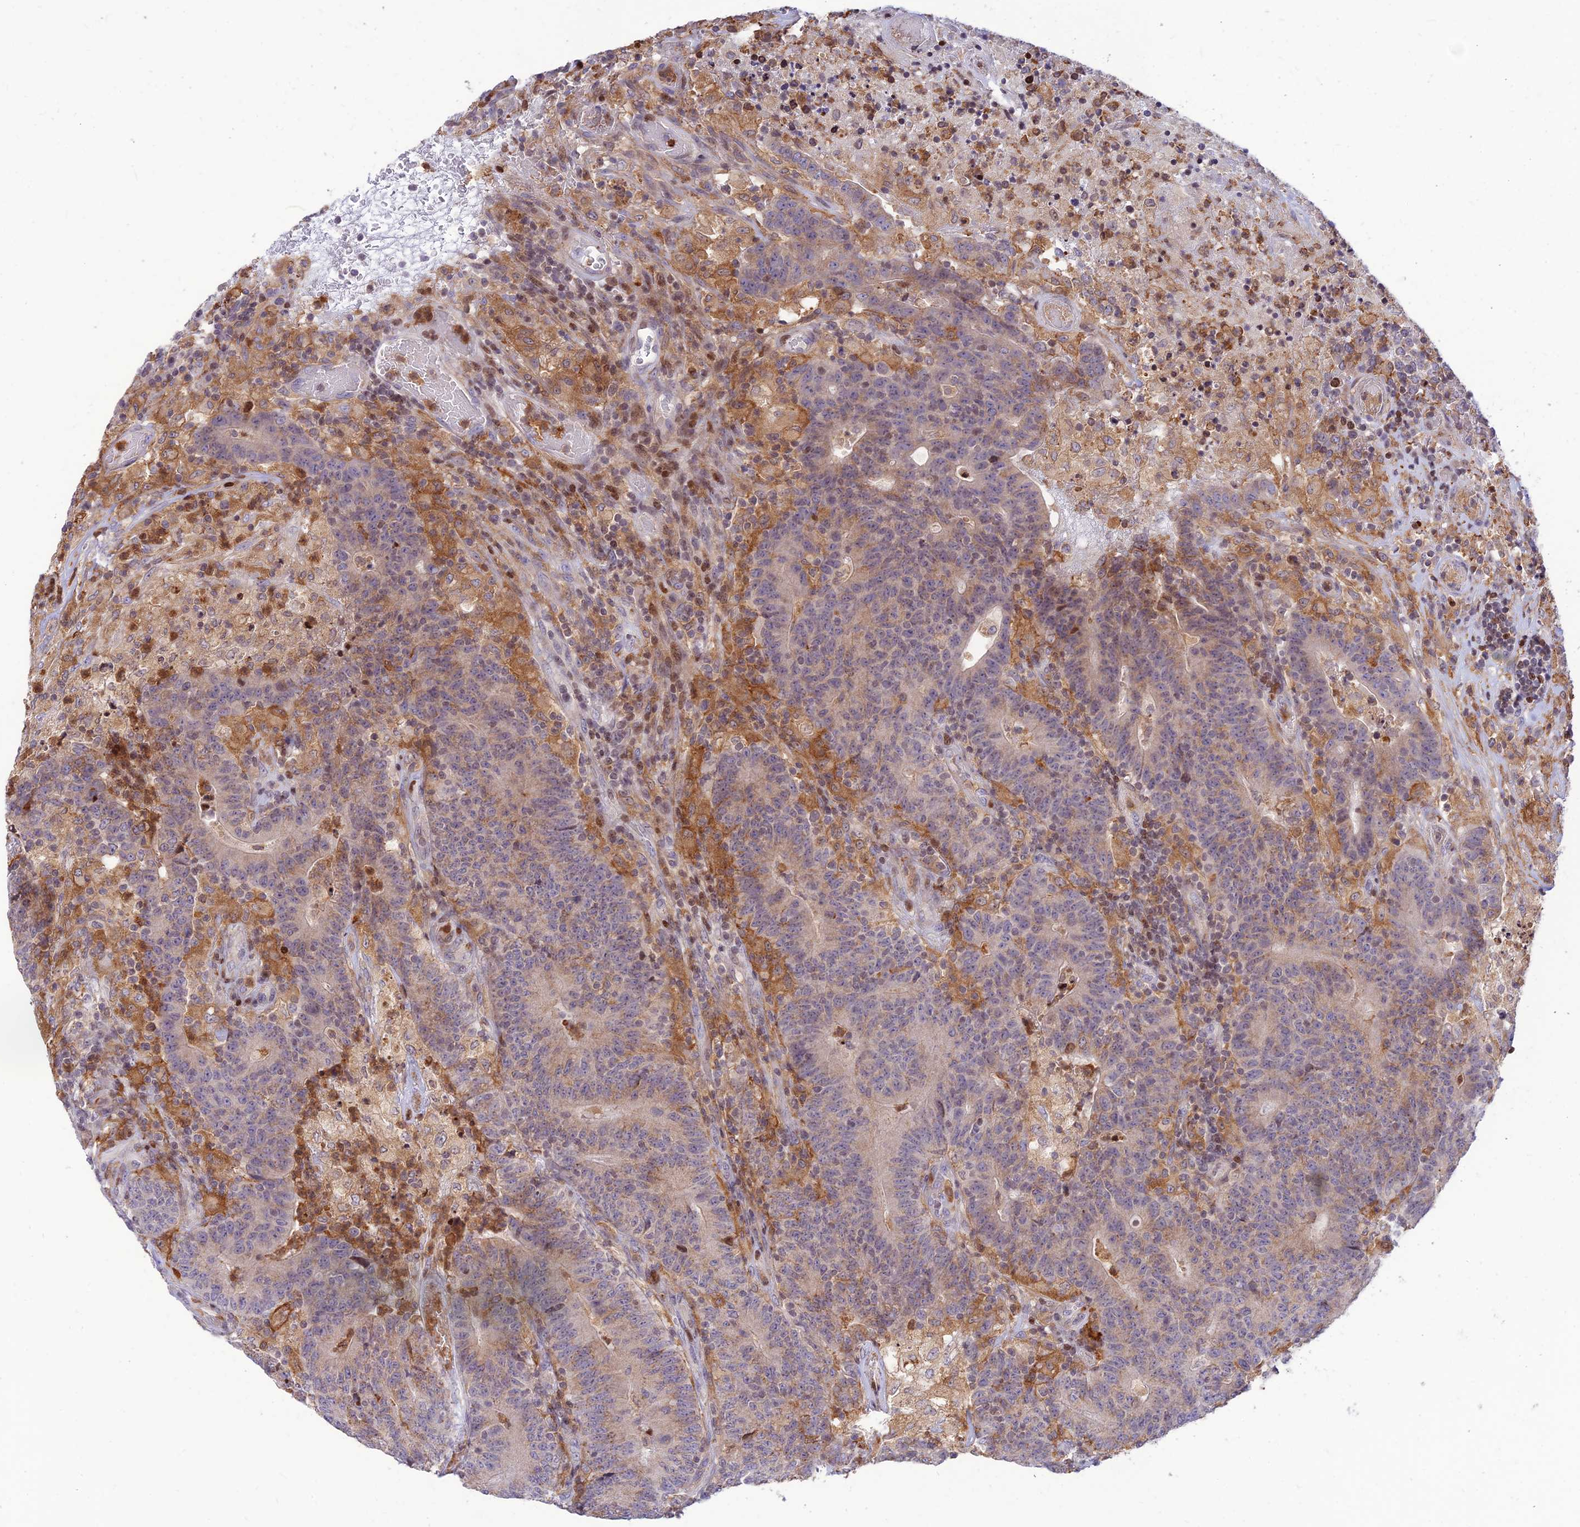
{"staining": {"intensity": "weak", "quantity": "25%-75%", "location": "cytoplasmic/membranous"}, "tissue": "colorectal cancer", "cell_type": "Tumor cells", "image_type": "cancer", "snomed": [{"axis": "morphology", "description": "Adenocarcinoma, NOS"}, {"axis": "topography", "description": "Colon"}], "caption": "DAB immunohistochemical staining of colorectal cancer demonstrates weak cytoplasmic/membranous protein expression in approximately 25%-75% of tumor cells.", "gene": "FAM186B", "patient": {"sex": "female", "age": 75}}